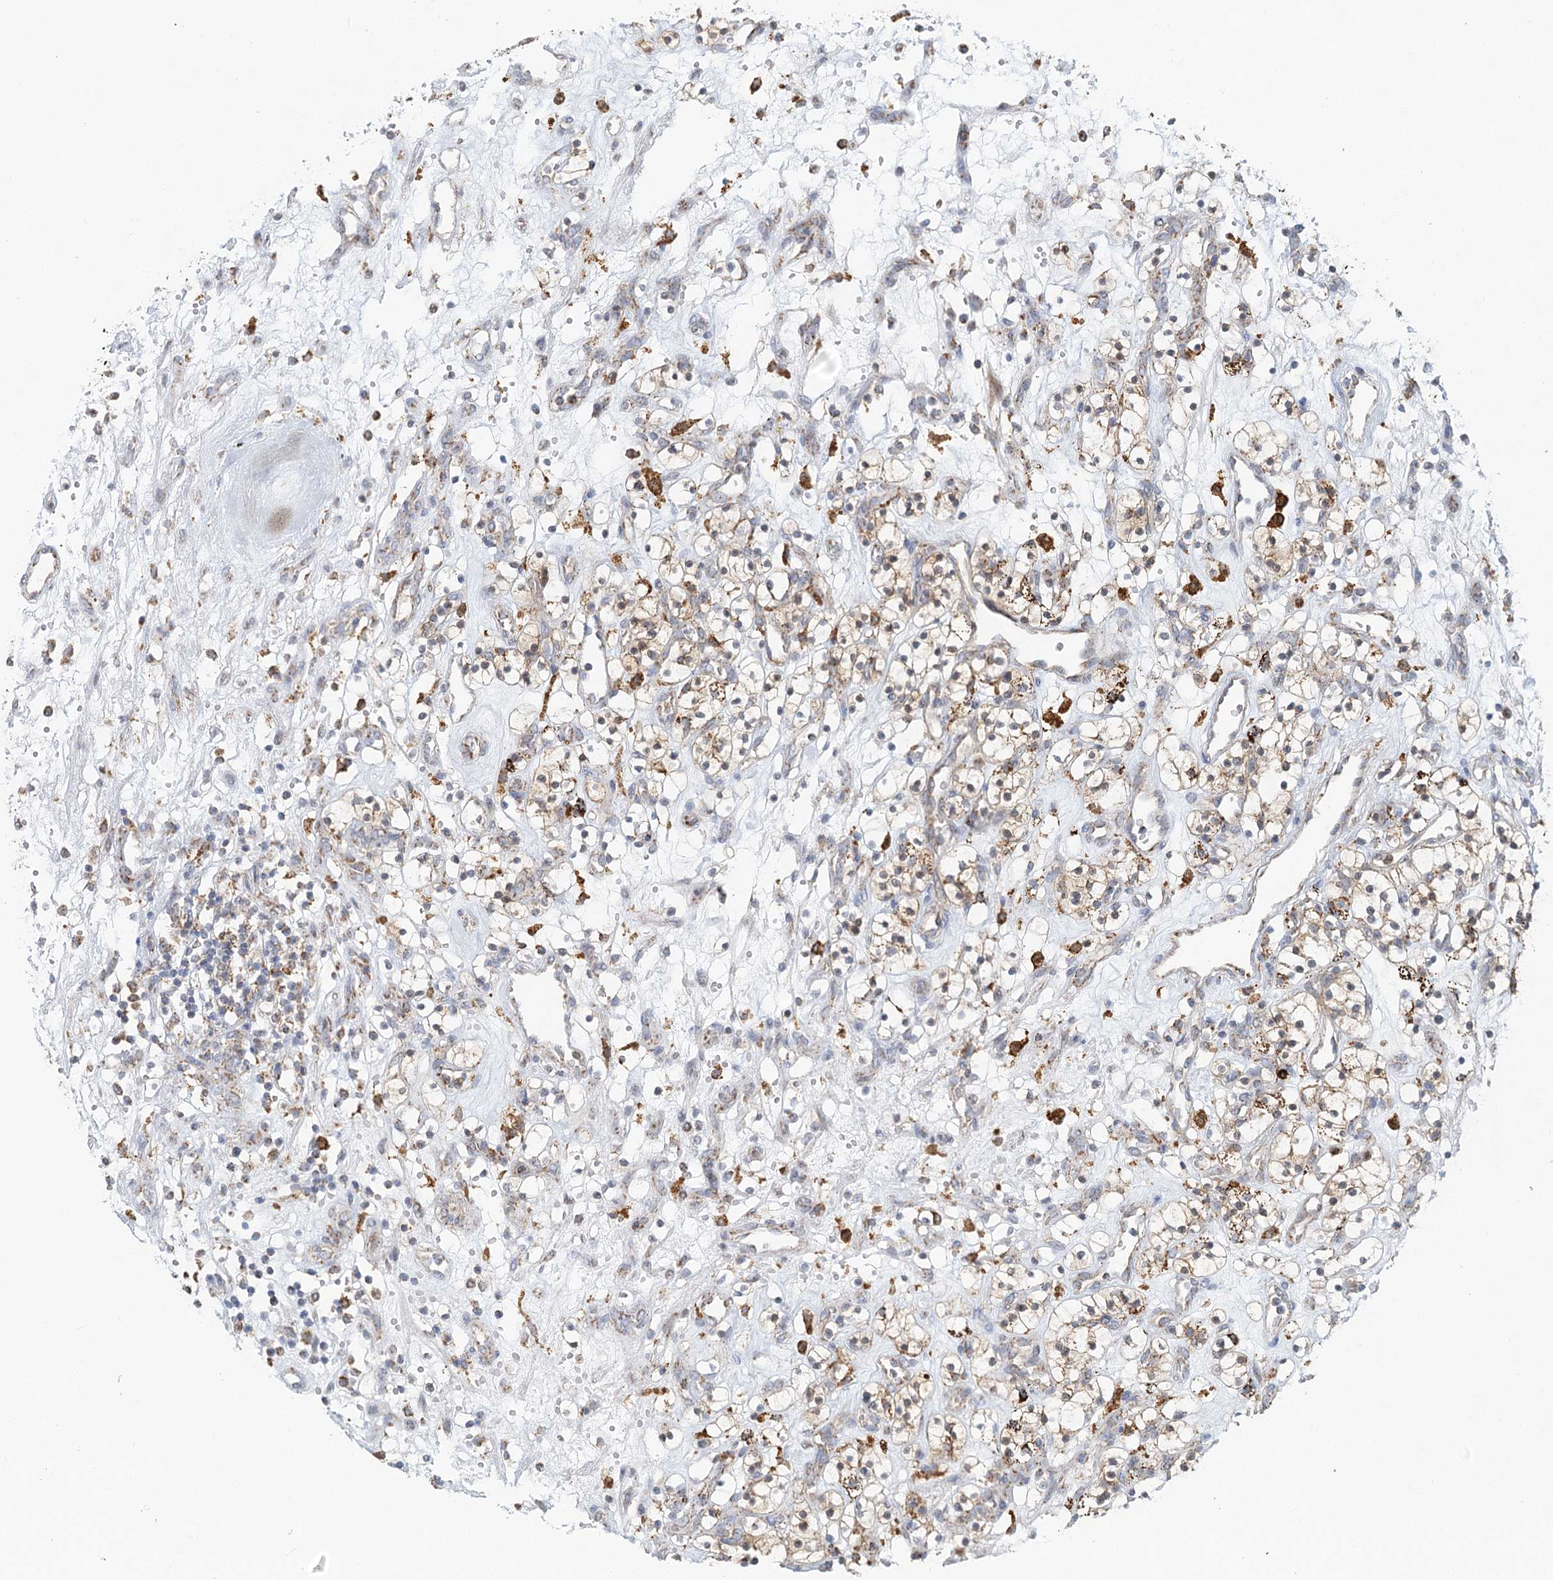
{"staining": {"intensity": "moderate", "quantity": "25%-75%", "location": "cytoplasmic/membranous"}, "tissue": "renal cancer", "cell_type": "Tumor cells", "image_type": "cancer", "snomed": [{"axis": "morphology", "description": "Adenocarcinoma, NOS"}, {"axis": "topography", "description": "Kidney"}], "caption": "Approximately 25%-75% of tumor cells in renal adenocarcinoma show moderate cytoplasmic/membranous protein staining as visualized by brown immunohistochemical staining.", "gene": "TAS1R1", "patient": {"sex": "female", "age": 57}}